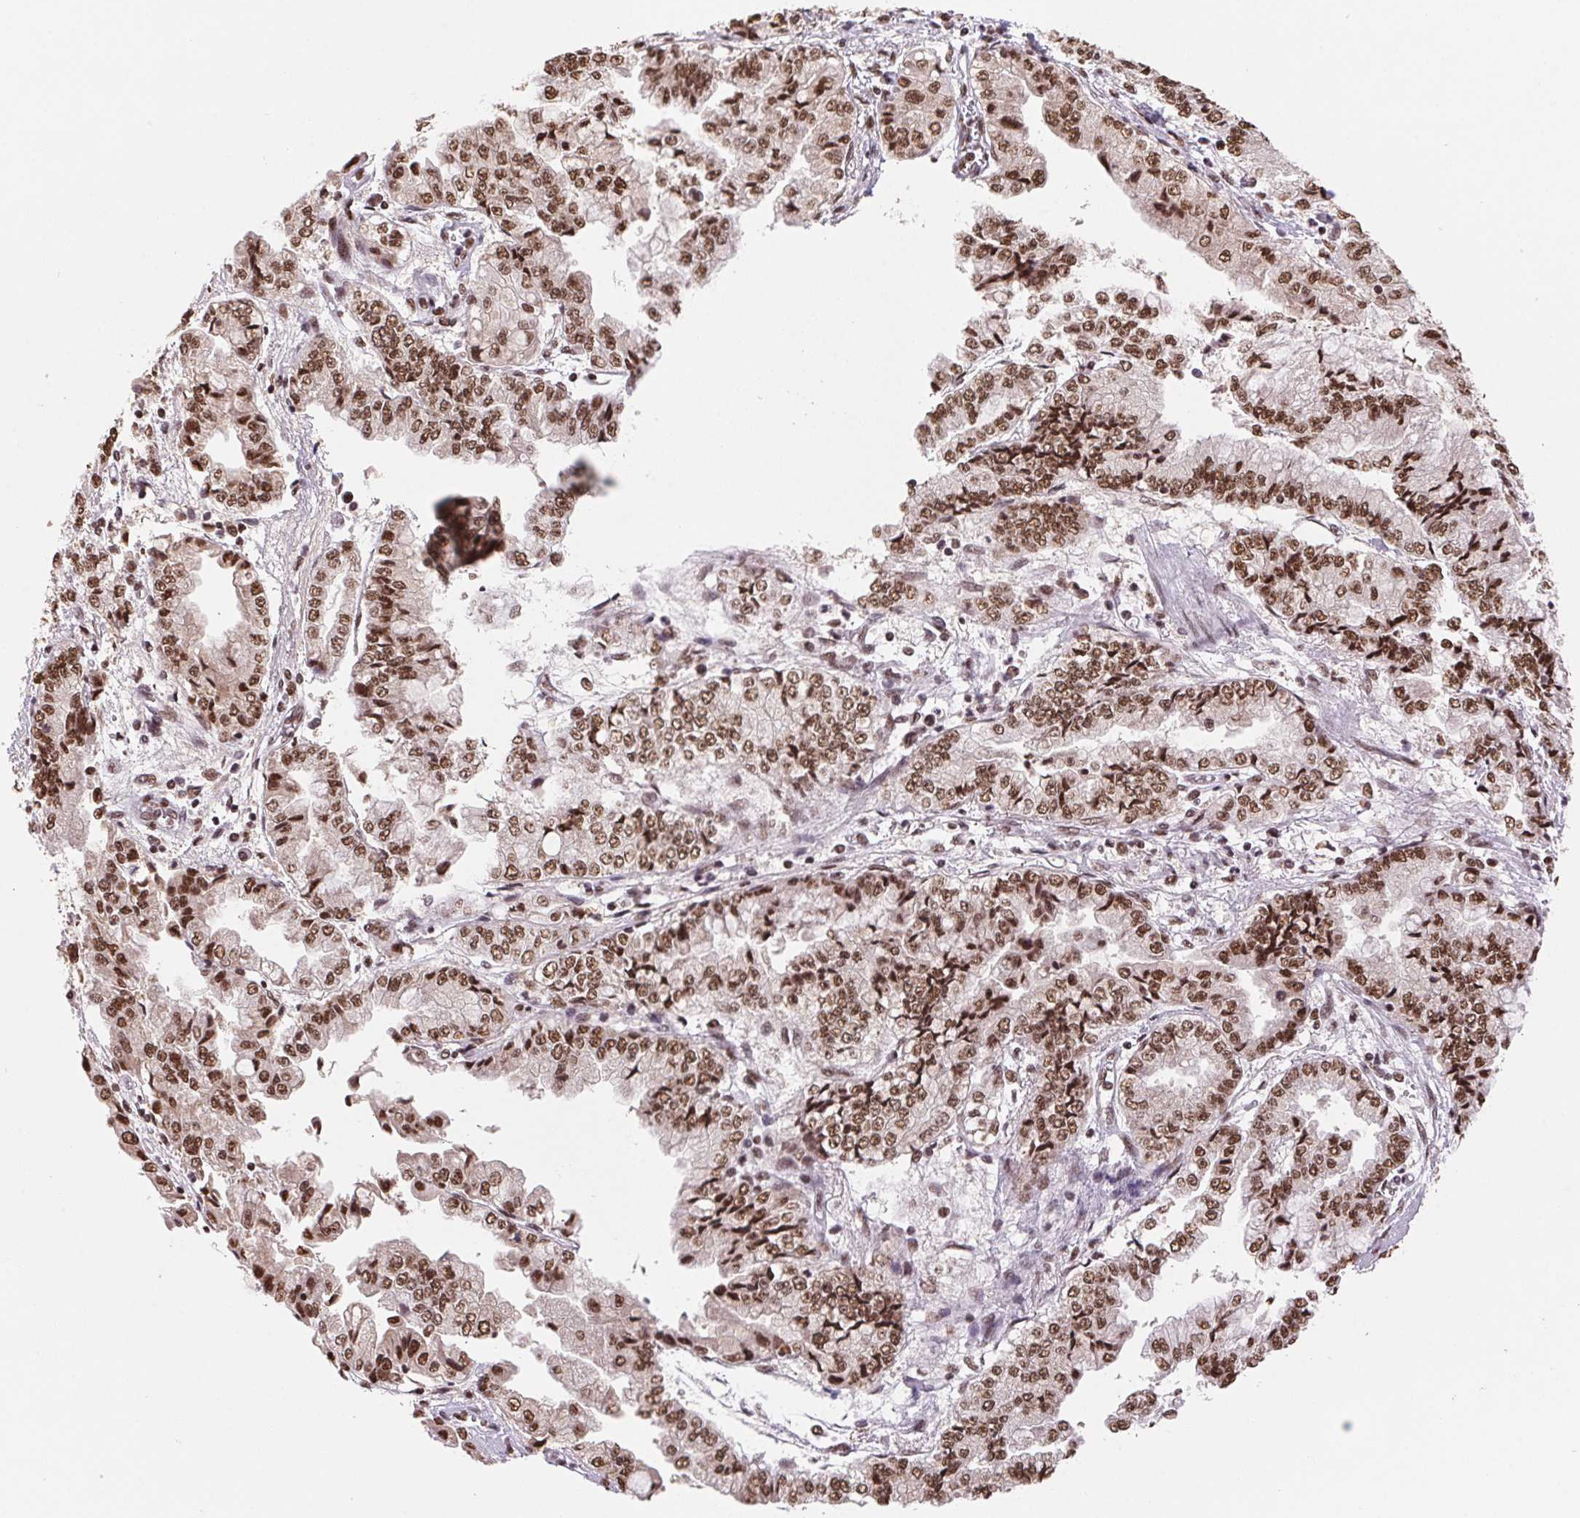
{"staining": {"intensity": "moderate", "quantity": ">75%", "location": "nuclear"}, "tissue": "stomach cancer", "cell_type": "Tumor cells", "image_type": "cancer", "snomed": [{"axis": "morphology", "description": "Adenocarcinoma, NOS"}, {"axis": "topography", "description": "Stomach, upper"}], "caption": "Stomach cancer (adenocarcinoma) stained with a protein marker shows moderate staining in tumor cells.", "gene": "SNRPG", "patient": {"sex": "female", "age": 74}}